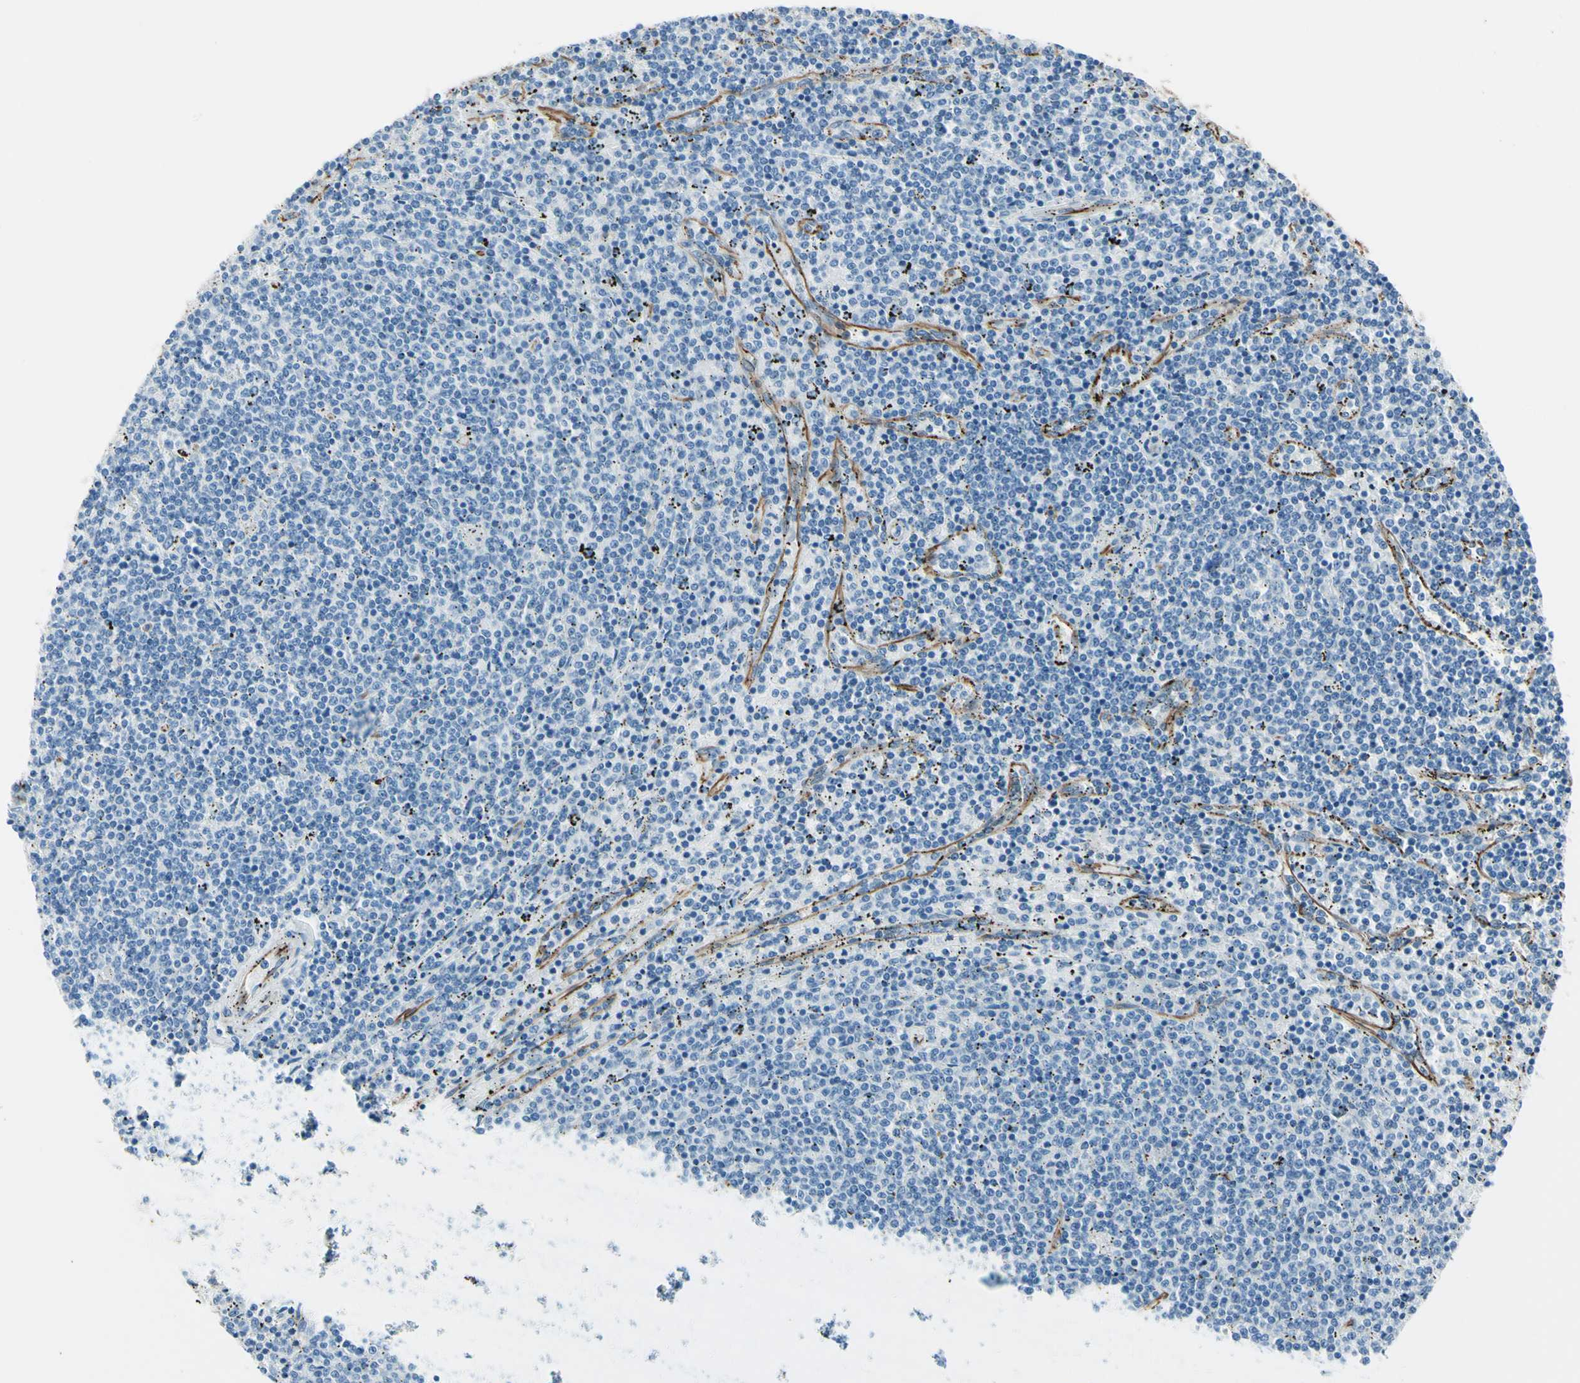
{"staining": {"intensity": "negative", "quantity": "none", "location": "none"}, "tissue": "lymphoma", "cell_type": "Tumor cells", "image_type": "cancer", "snomed": [{"axis": "morphology", "description": "Malignant lymphoma, non-Hodgkin's type, Low grade"}, {"axis": "topography", "description": "Spleen"}], "caption": "Immunohistochemical staining of human malignant lymphoma, non-Hodgkin's type (low-grade) demonstrates no significant staining in tumor cells. (Stains: DAB (3,3'-diaminobenzidine) IHC with hematoxylin counter stain, Microscopy: brightfield microscopy at high magnification).", "gene": "PTH2R", "patient": {"sex": "female", "age": 50}}